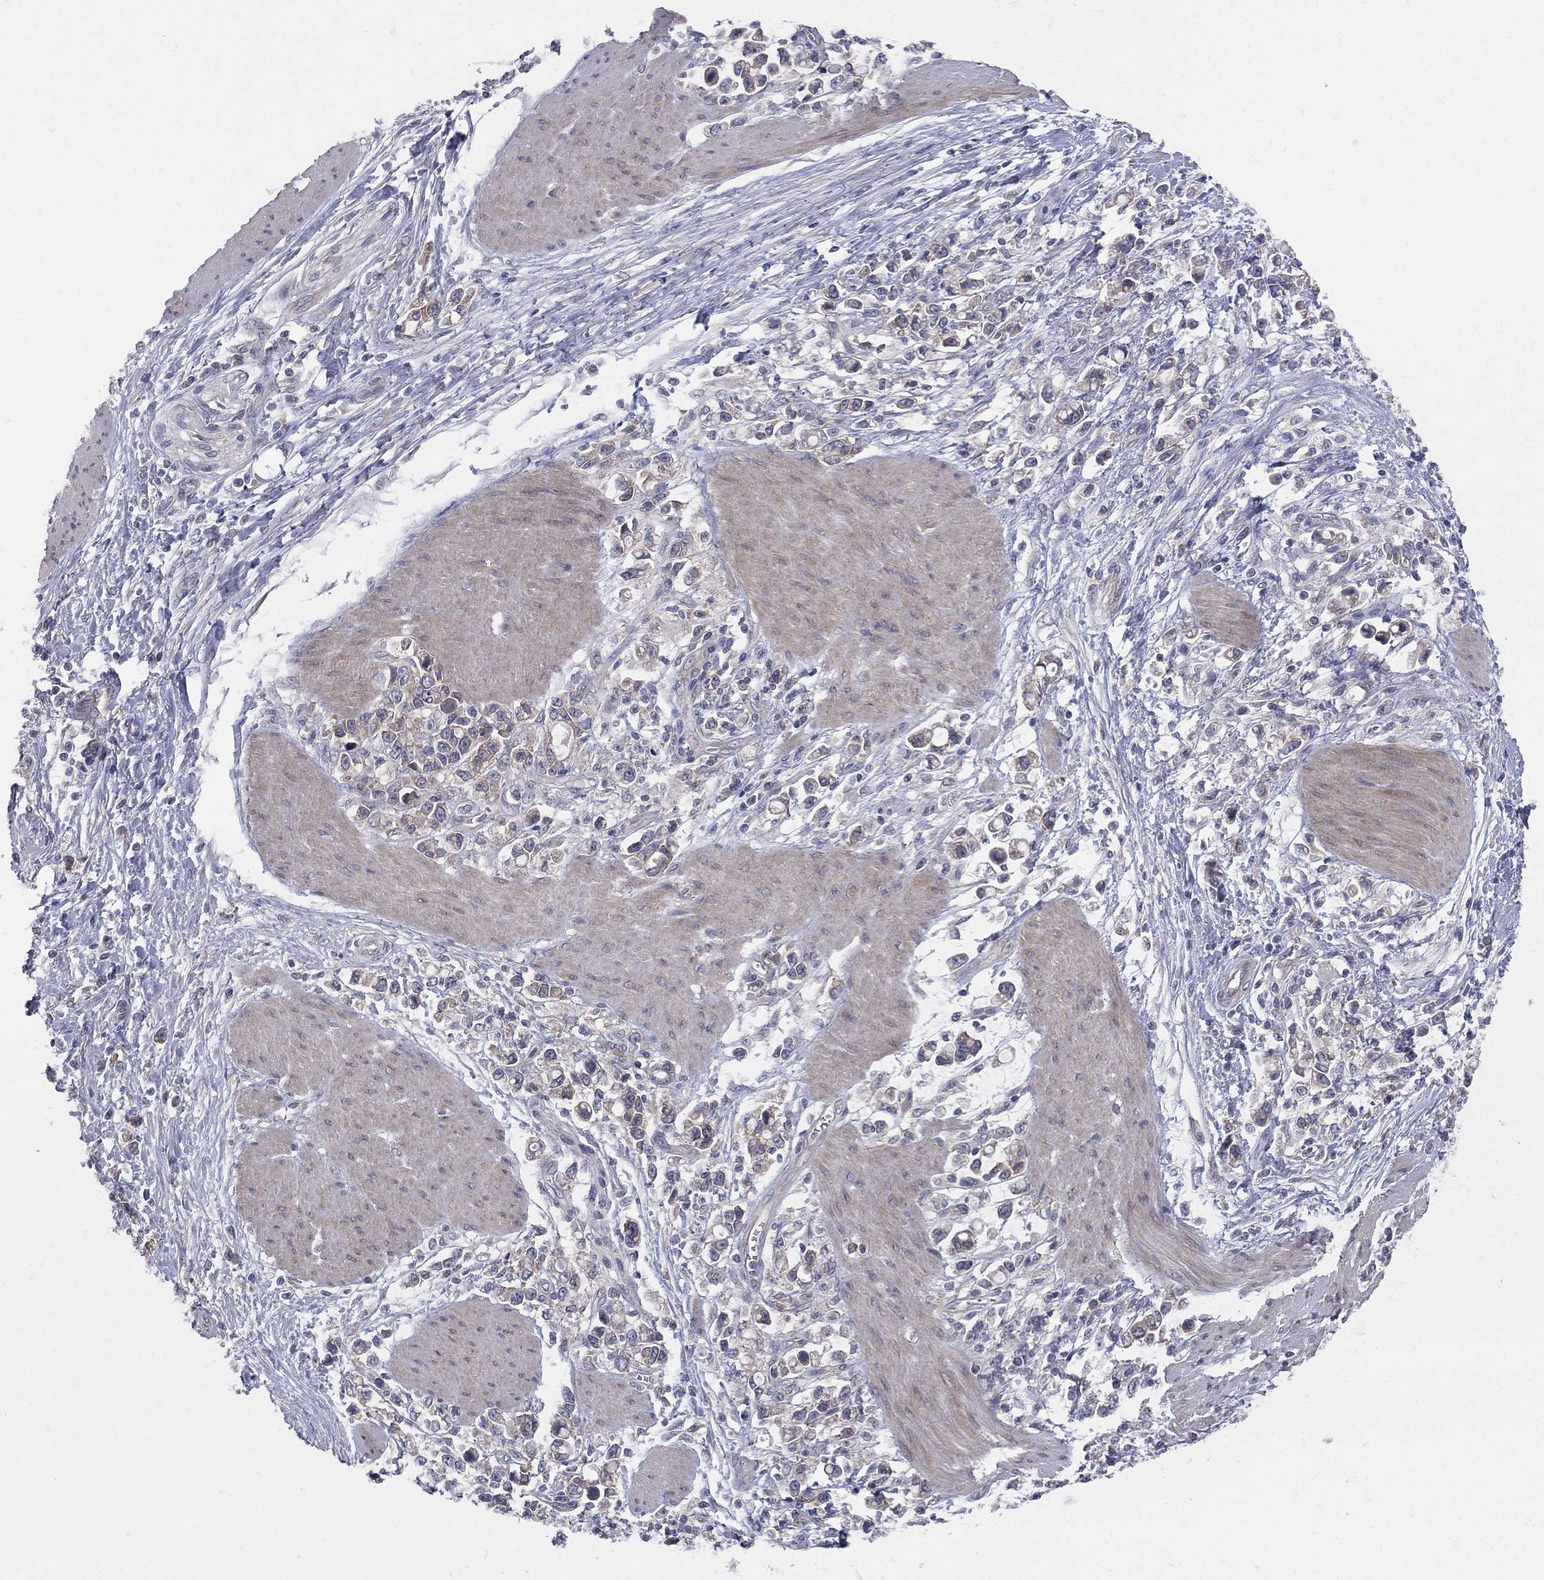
{"staining": {"intensity": "weak", "quantity": ">75%", "location": "cytoplasmic/membranous"}, "tissue": "stomach cancer", "cell_type": "Tumor cells", "image_type": "cancer", "snomed": [{"axis": "morphology", "description": "Adenocarcinoma, NOS"}, {"axis": "topography", "description": "Stomach"}], "caption": "Protein expression analysis of stomach cancer demonstrates weak cytoplasmic/membranous expression in approximately >75% of tumor cells.", "gene": "CNOT11", "patient": {"sex": "male", "age": 63}}